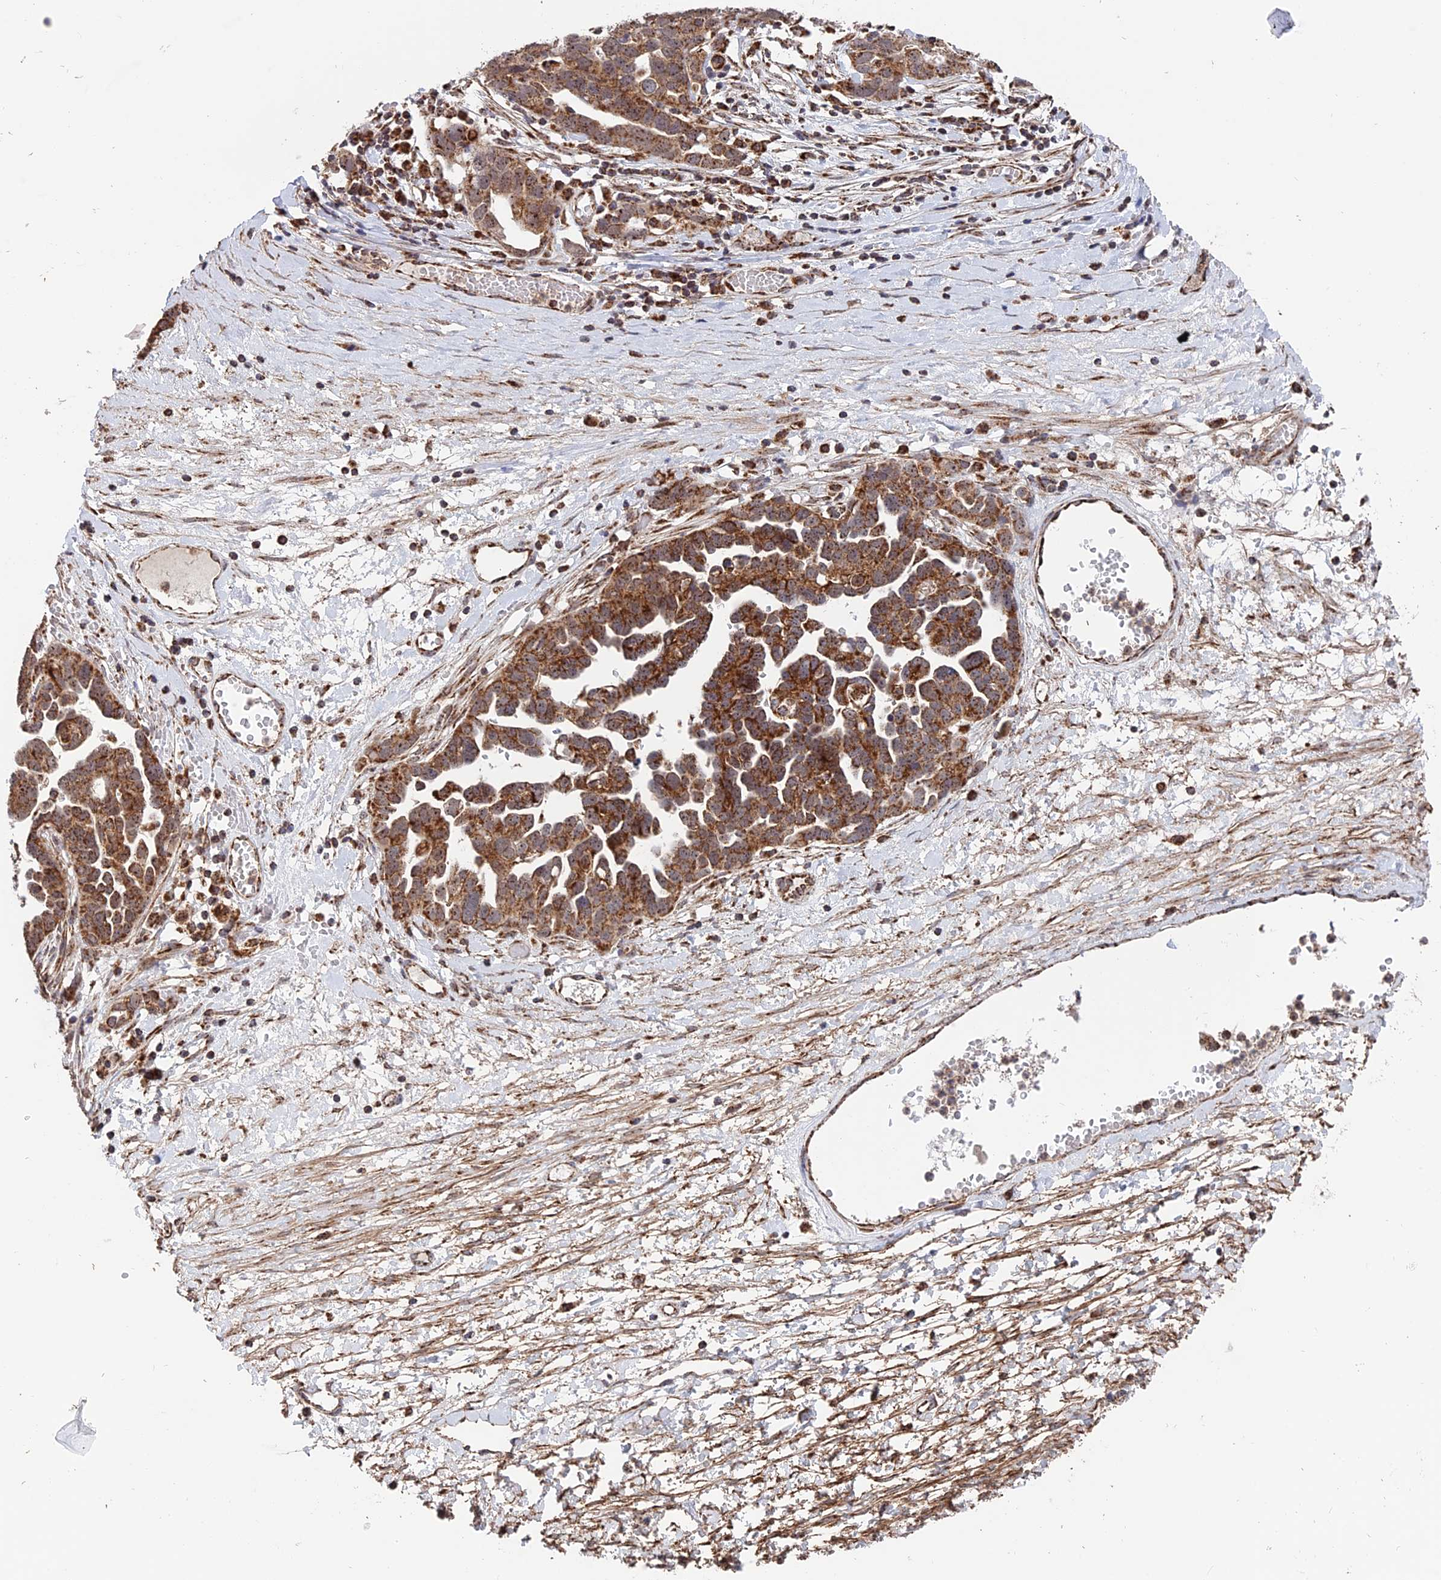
{"staining": {"intensity": "moderate", "quantity": ">75%", "location": "cytoplasmic/membranous"}, "tissue": "ovarian cancer", "cell_type": "Tumor cells", "image_type": "cancer", "snomed": [{"axis": "morphology", "description": "Cystadenocarcinoma, serous, NOS"}, {"axis": "topography", "description": "Ovary"}], "caption": "Tumor cells reveal medium levels of moderate cytoplasmic/membranous expression in approximately >75% of cells in ovarian cancer (serous cystadenocarcinoma).", "gene": "DTYMK", "patient": {"sex": "female", "age": 54}}